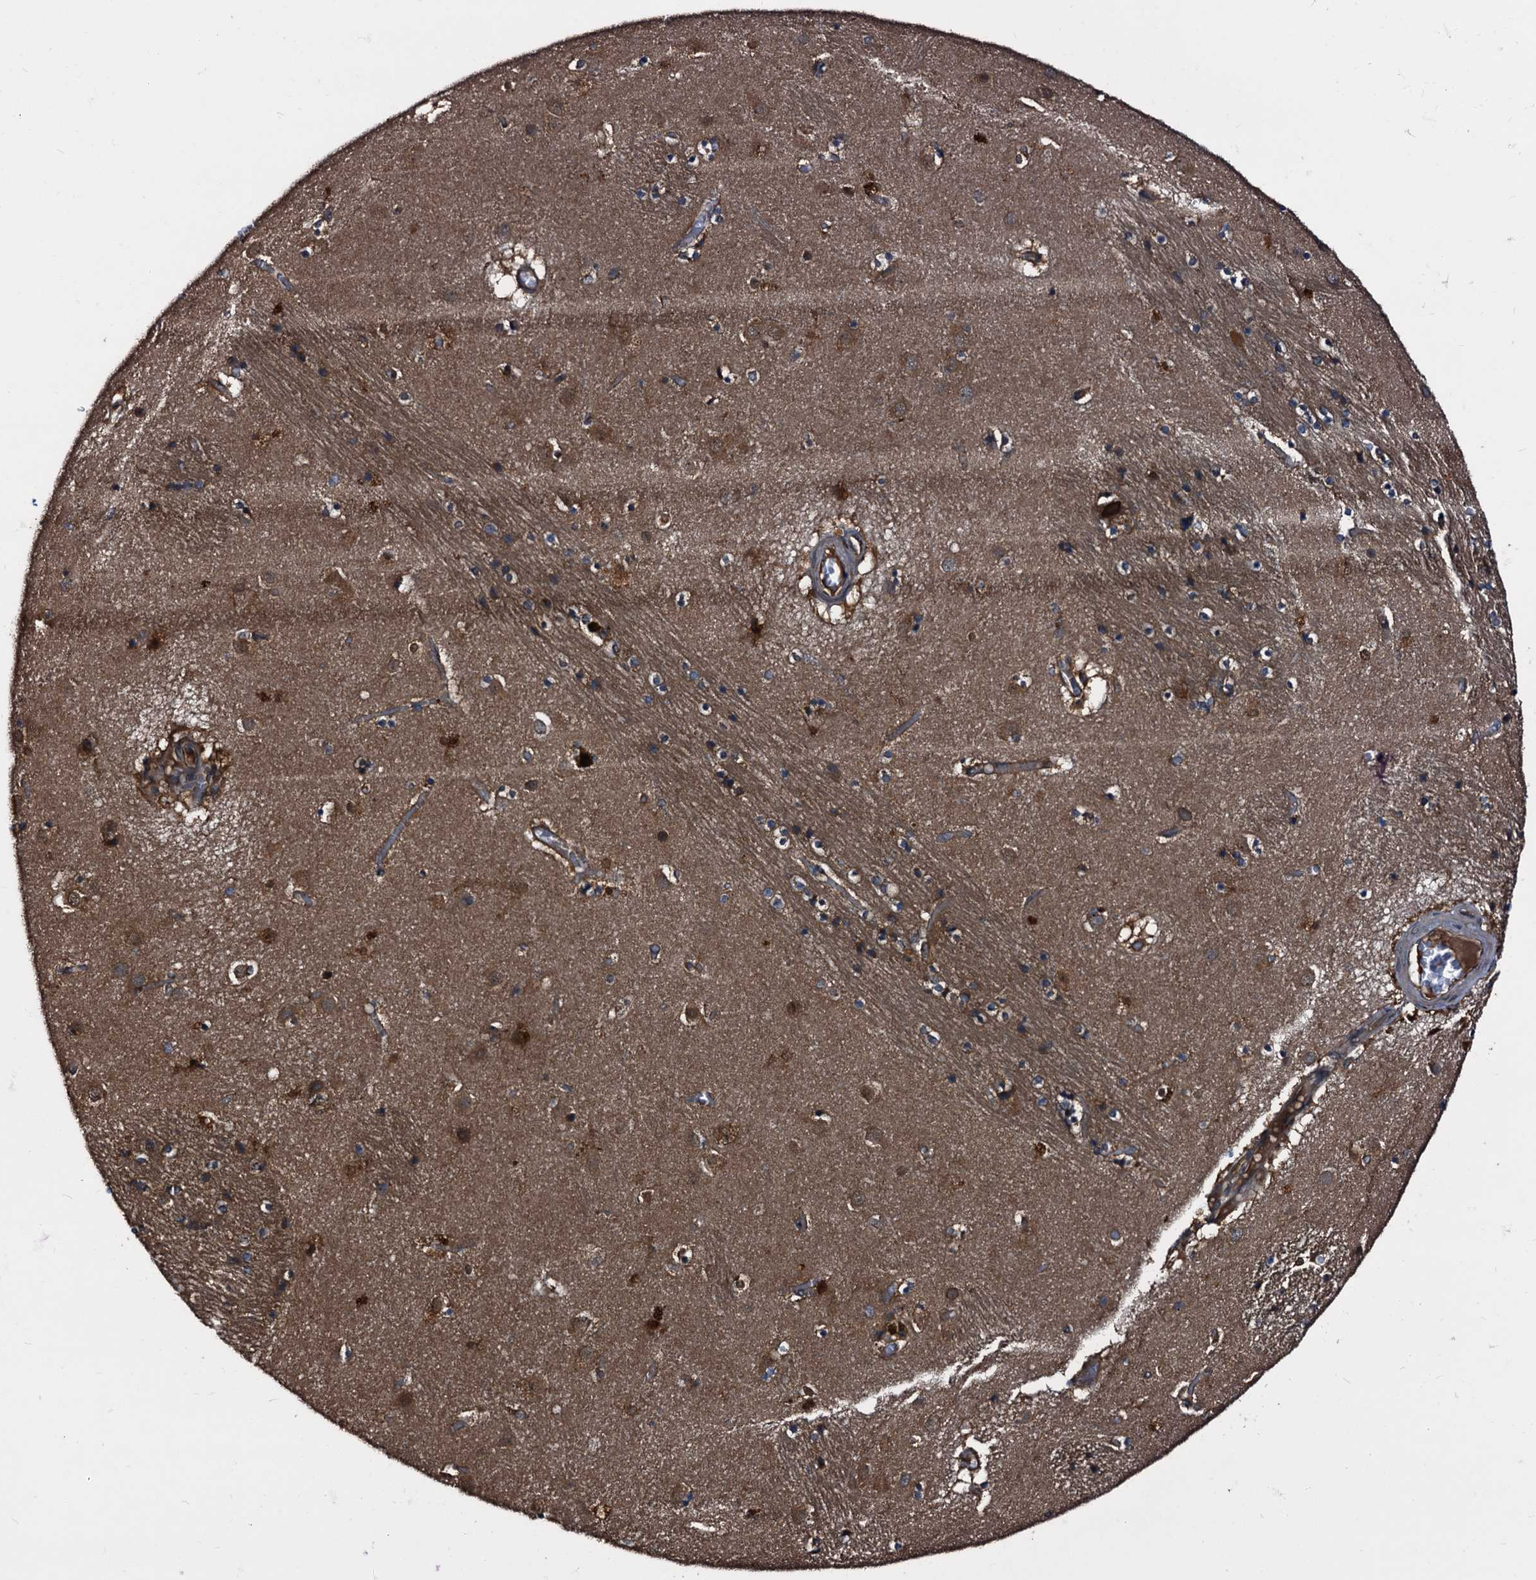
{"staining": {"intensity": "moderate", "quantity": "25%-75%", "location": "cytoplasmic/membranous"}, "tissue": "caudate", "cell_type": "Glial cells", "image_type": "normal", "snomed": [{"axis": "morphology", "description": "Normal tissue, NOS"}, {"axis": "topography", "description": "Lateral ventricle wall"}], "caption": "Immunohistochemical staining of benign human caudate shows medium levels of moderate cytoplasmic/membranous positivity in approximately 25%-75% of glial cells. (DAB (3,3'-diaminobenzidine) IHC, brown staining for protein, blue staining for nuclei).", "gene": "PEX5", "patient": {"sex": "male", "age": 70}}